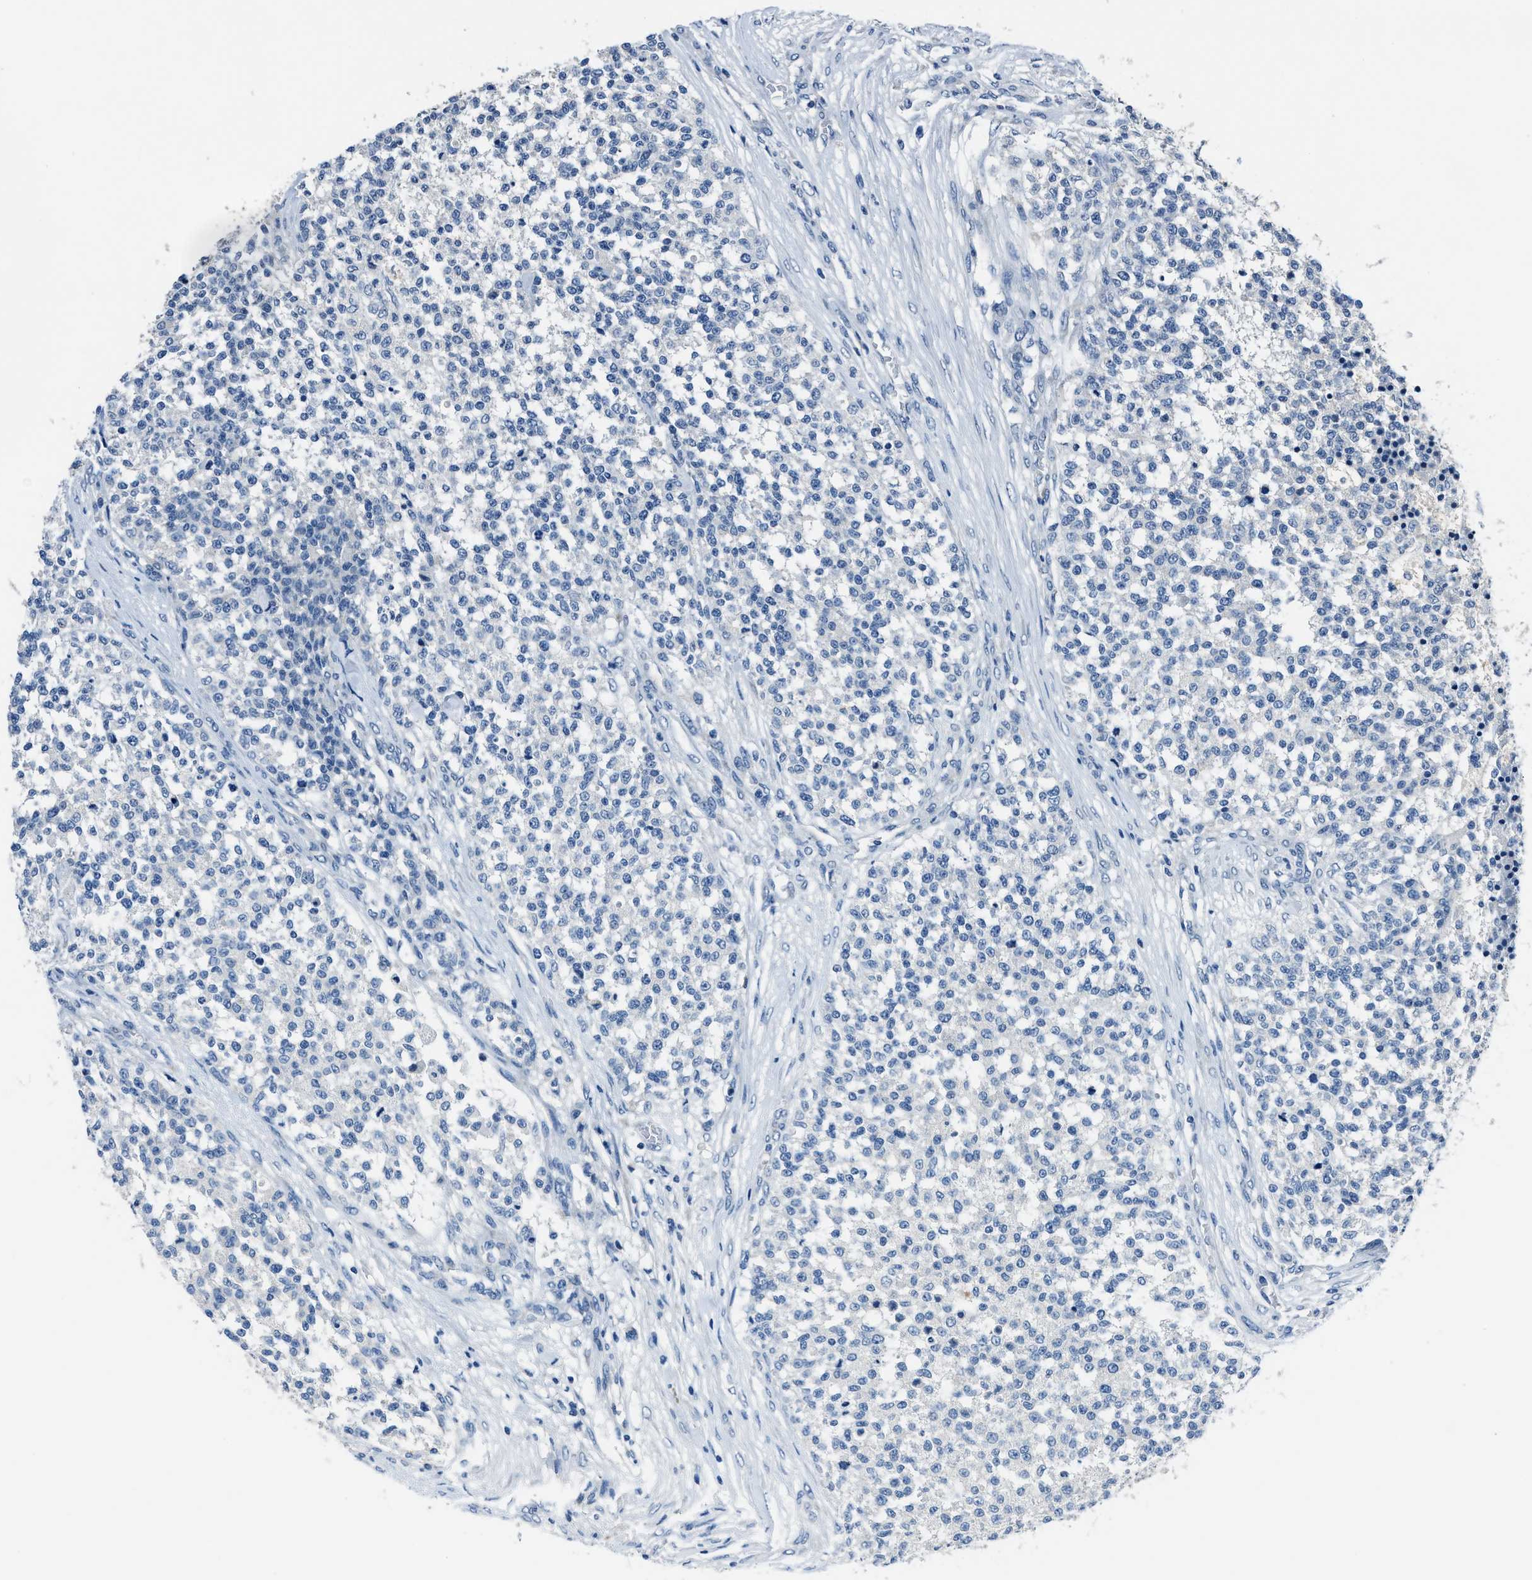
{"staining": {"intensity": "negative", "quantity": "none", "location": "none"}, "tissue": "testis cancer", "cell_type": "Tumor cells", "image_type": "cancer", "snomed": [{"axis": "morphology", "description": "Seminoma, NOS"}, {"axis": "topography", "description": "Testis"}], "caption": "Image shows no protein positivity in tumor cells of testis cancer (seminoma) tissue.", "gene": "ADAM2", "patient": {"sex": "male", "age": 59}}